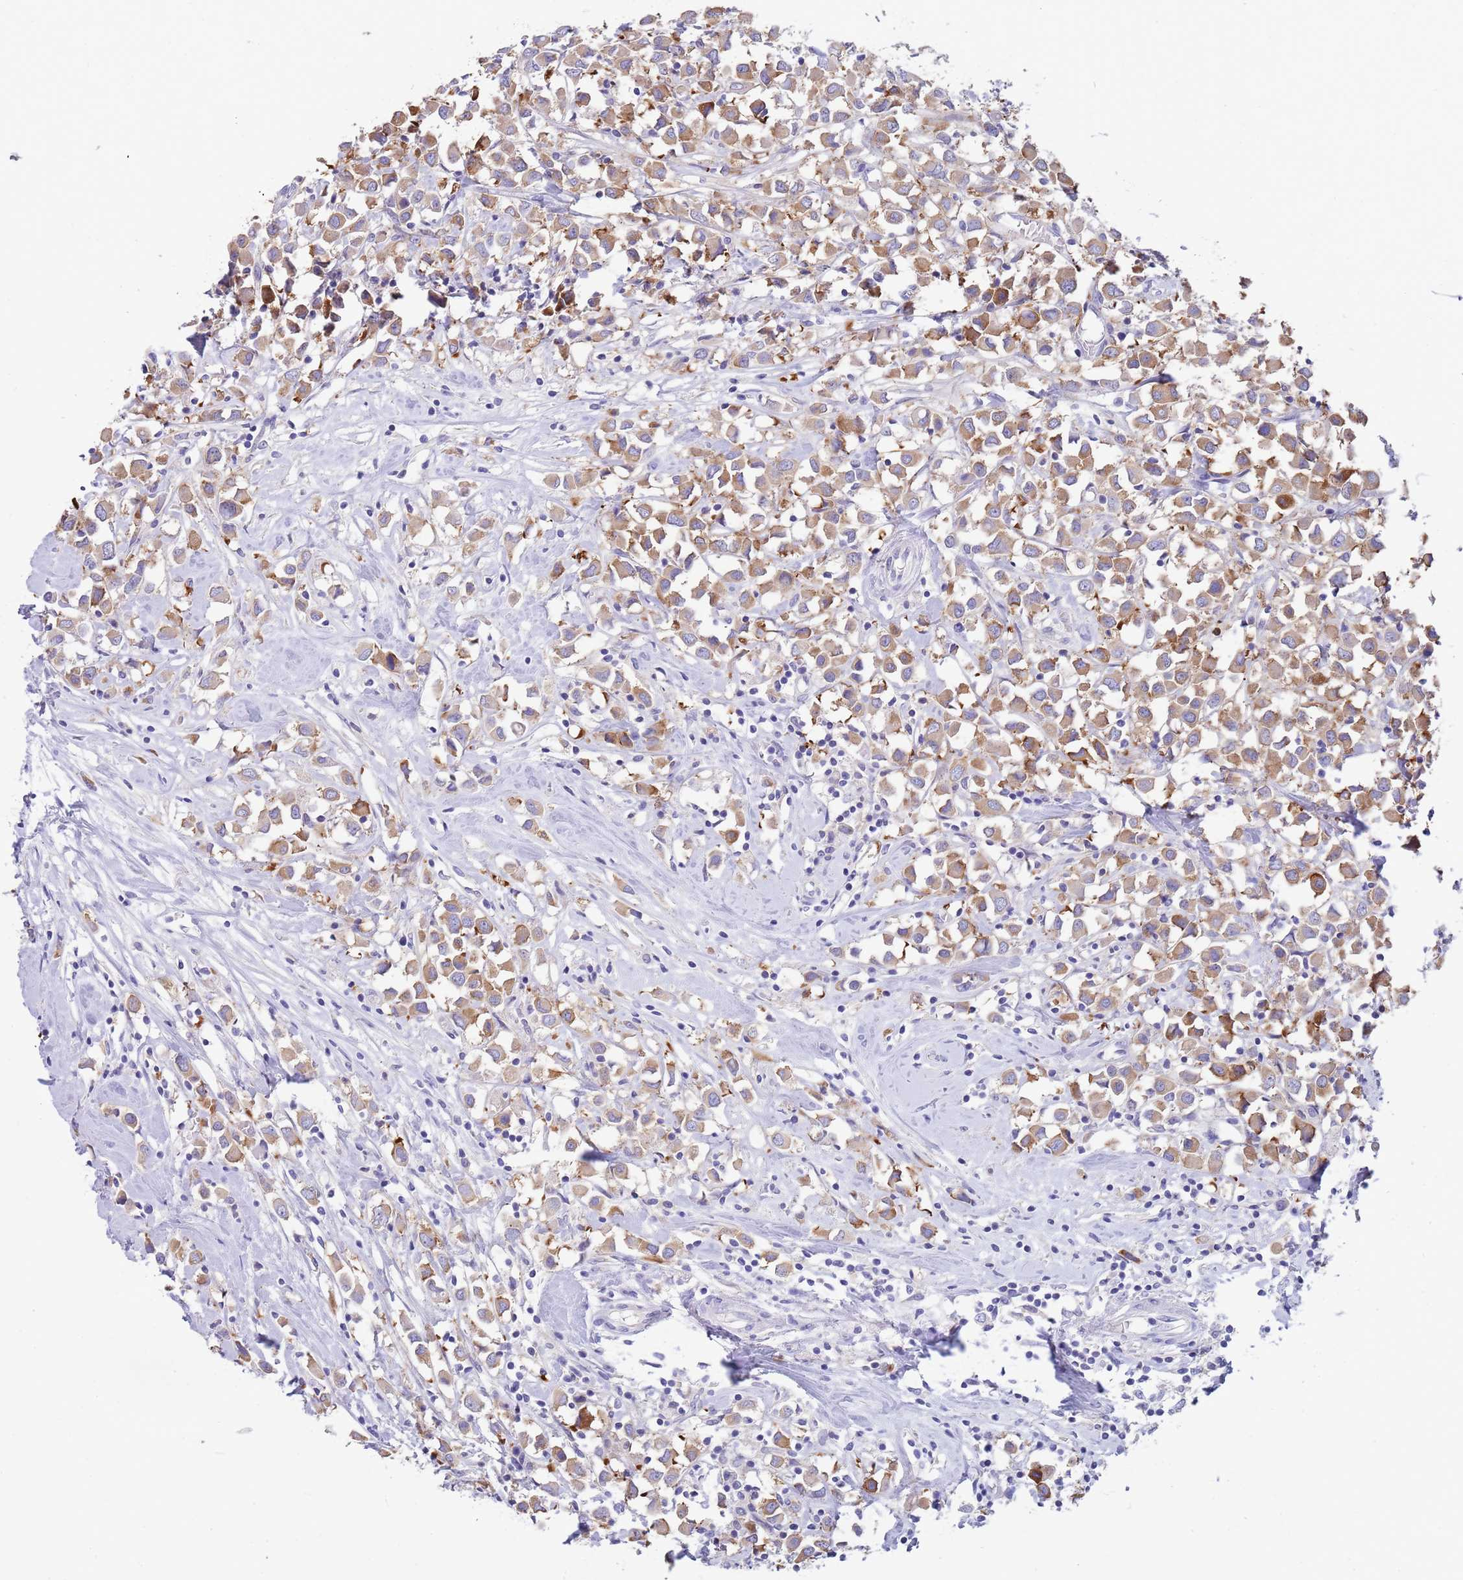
{"staining": {"intensity": "moderate", "quantity": ">75%", "location": "cytoplasmic/membranous"}, "tissue": "breast cancer", "cell_type": "Tumor cells", "image_type": "cancer", "snomed": [{"axis": "morphology", "description": "Duct carcinoma"}, {"axis": "topography", "description": "Breast"}], "caption": "Protein positivity by immunohistochemistry (IHC) shows moderate cytoplasmic/membranous staining in approximately >75% of tumor cells in intraductal carcinoma (breast). (DAB (3,3'-diaminobenzidine) IHC, brown staining for protein, blue staining for nuclei).", "gene": "TYW1", "patient": {"sex": "female", "age": 61}}